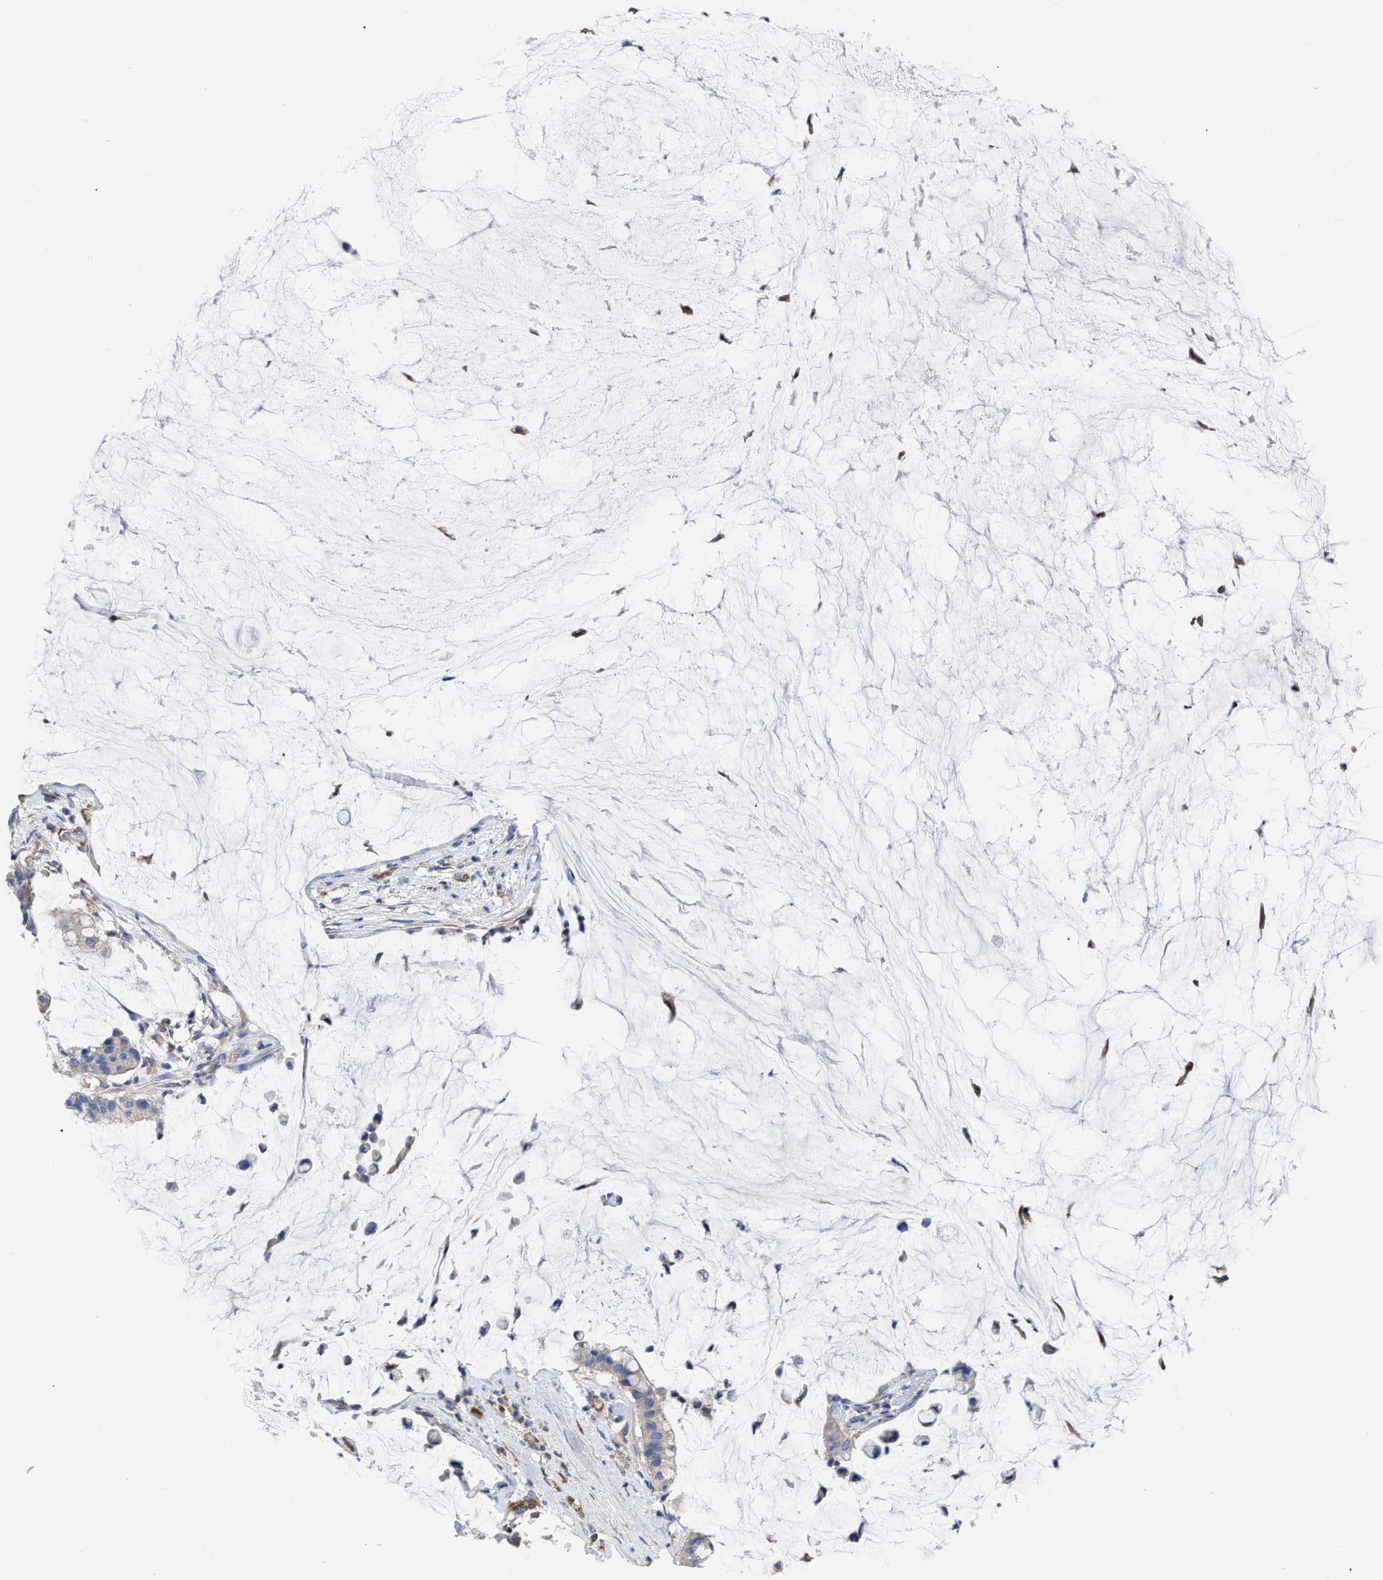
{"staining": {"intensity": "negative", "quantity": "none", "location": "none"}, "tissue": "pancreatic cancer", "cell_type": "Tumor cells", "image_type": "cancer", "snomed": [{"axis": "morphology", "description": "Adenocarcinoma, NOS"}, {"axis": "topography", "description": "Pancreas"}], "caption": "Protein analysis of pancreatic cancer (adenocarcinoma) shows no significant expression in tumor cells.", "gene": "GIMAP4", "patient": {"sex": "male", "age": 41}}